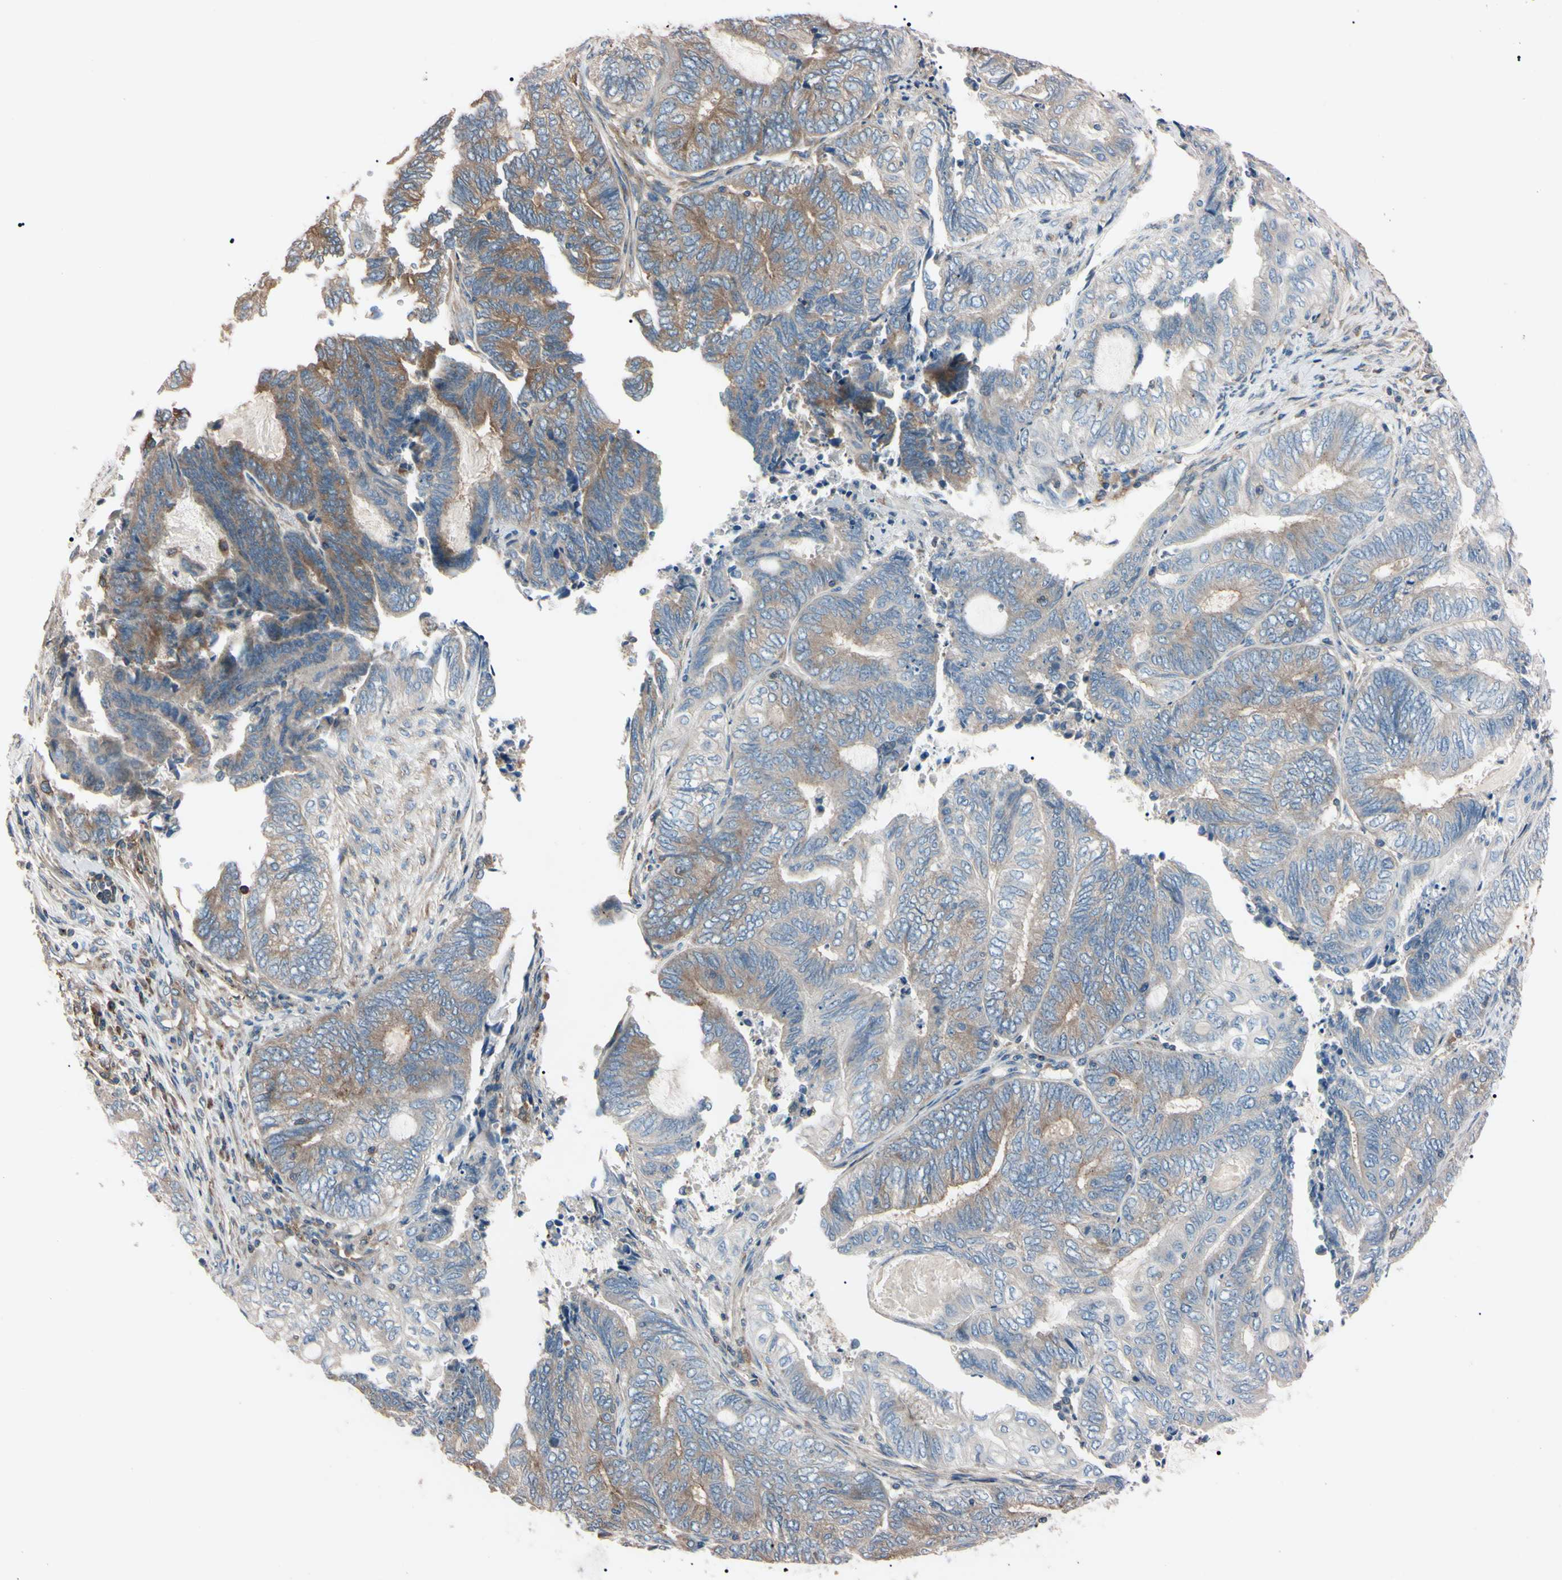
{"staining": {"intensity": "weak", "quantity": ">75%", "location": "cytoplasmic/membranous"}, "tissue": "endometrial cancer", "cell_type": "Tumor cells", "image_type": "cancer", "snomed": [{"axis": "morphology", "description": "Adenocarcinoma, NOS"}, {"axis": "topography", "description": "Uterus"}, {"axis": "topography", "description": "Endometrium"}], "caption": "The histopathology image reveals staining of endometrial adenocarcinoma, revealing weak cytoplasmic/membranous protein staining (brown color) within tumor cells.", "gene": "PRKACA", "patient": {"sex": "female", "age": 70}}